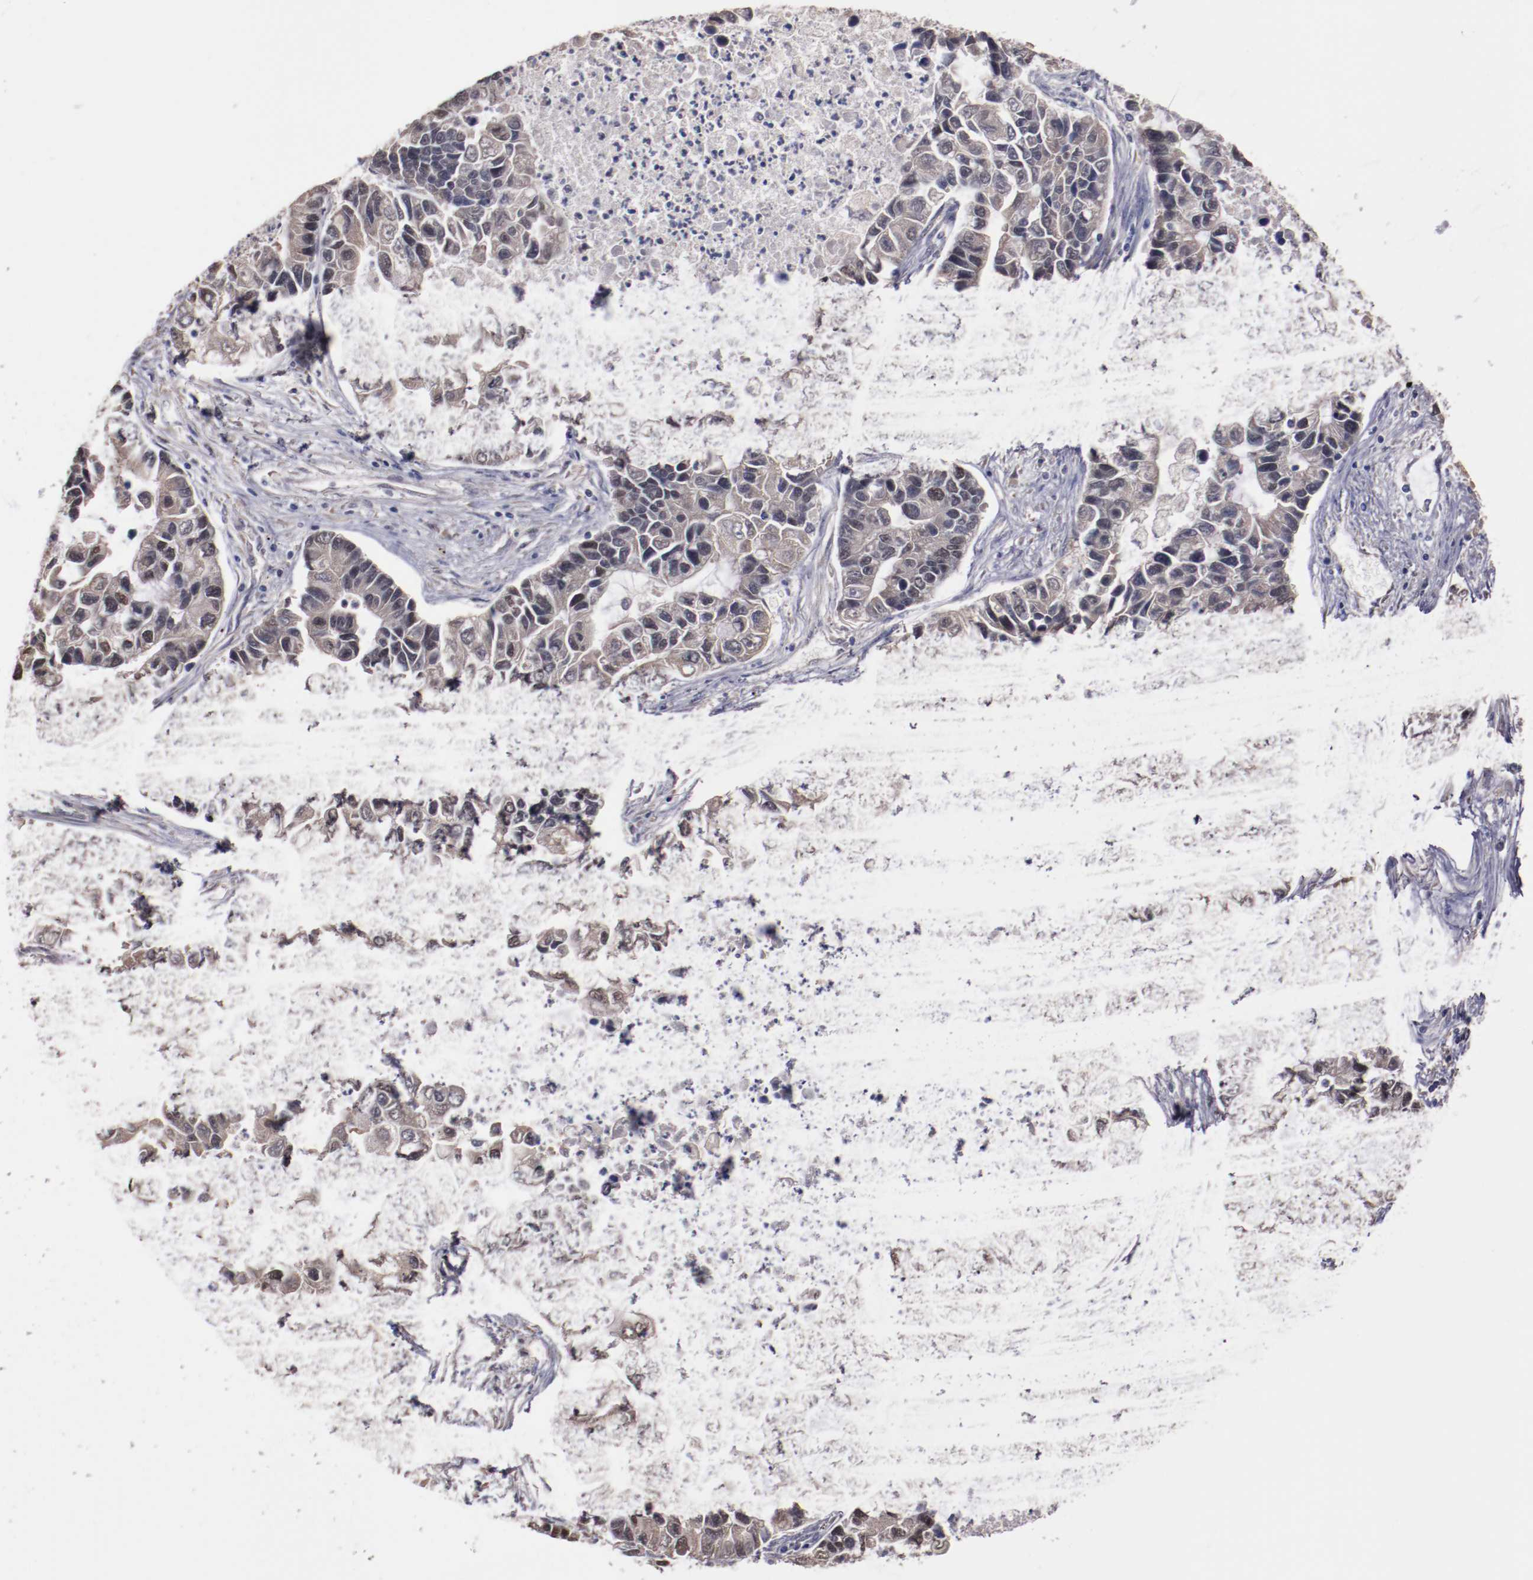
{"staining": {"intensity": "weak", "quantity": "<25%", "location": "cytoplasmic/membranous"}, "tissue": "lung cancer", "cell_type": "Tumor cells", "image_type": "cancer", "snomed": [{"axis": "morphology", "description": "Adenocarcinoma, NOS"}, {"axis": "topography", "description": "Lung"}], "caption": "This is a histopathology image of IHC staining of lung adenocarcinoma, which shows no staining in tumor cells. (Immunohistochemistry, brightfield microscopy, high magnification).", "gene": "FAM81A", "patient": {"sex": "female", "age": 51}}